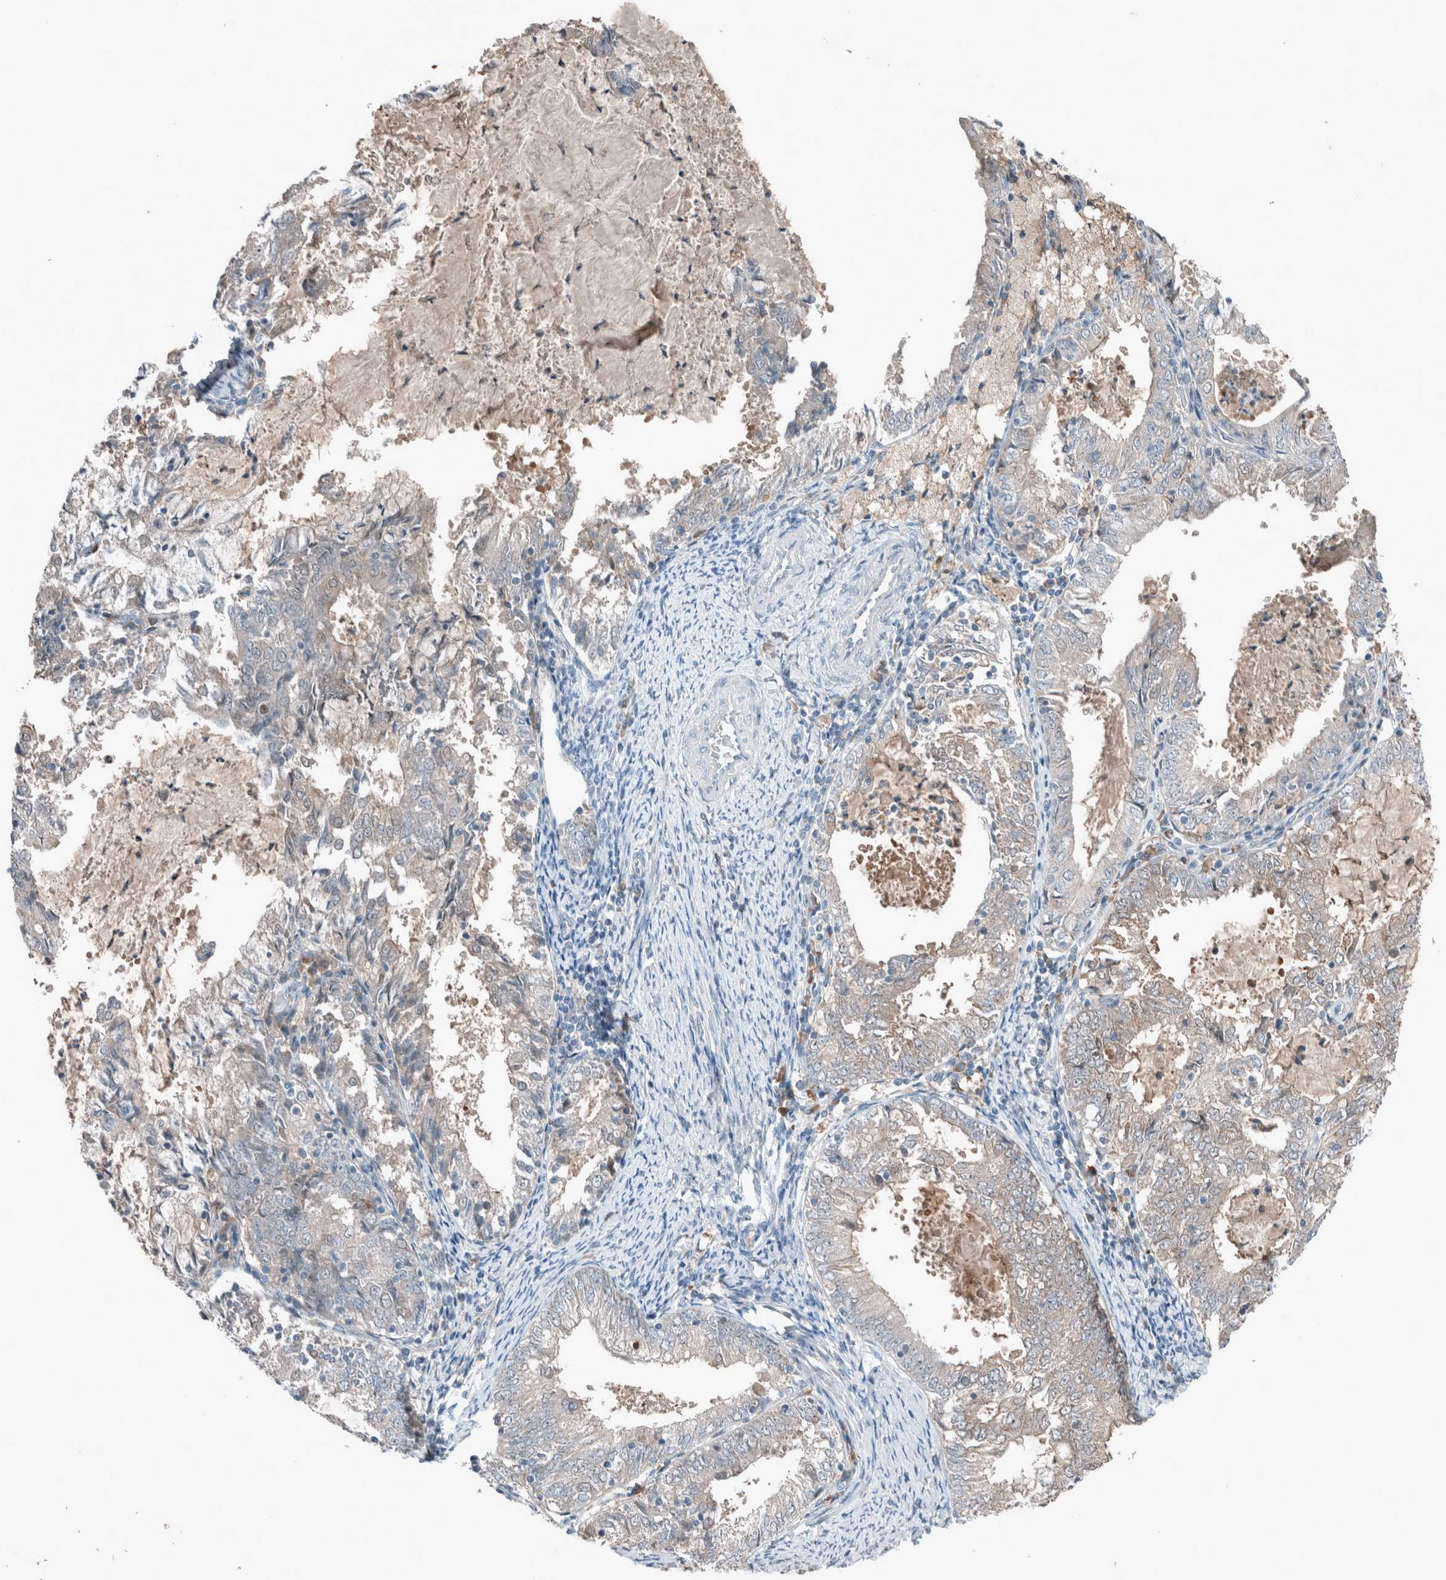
{"staining": {"intensity": "negative", "quantity": "none", "location": "none"}, "tissue": "endometrial cancer", "cell_type": "Tumor cells", "image_type": "cancer", "snomed": [{"axis": "morphology", "description": "Adenocarcinoma, NOS"}, {"axis": "topography", "description": "Endometrium"}], "caption": "Endometrial adenocarcinoma was stained to show a protein in brown. There is no significant staining in tumor cells. (DAB (3,3'-diaminobenzidine) IHC with hematoxylin counter stain).", "gene": "RALGDS", "patient": {"sex": "female", "age": 57}}